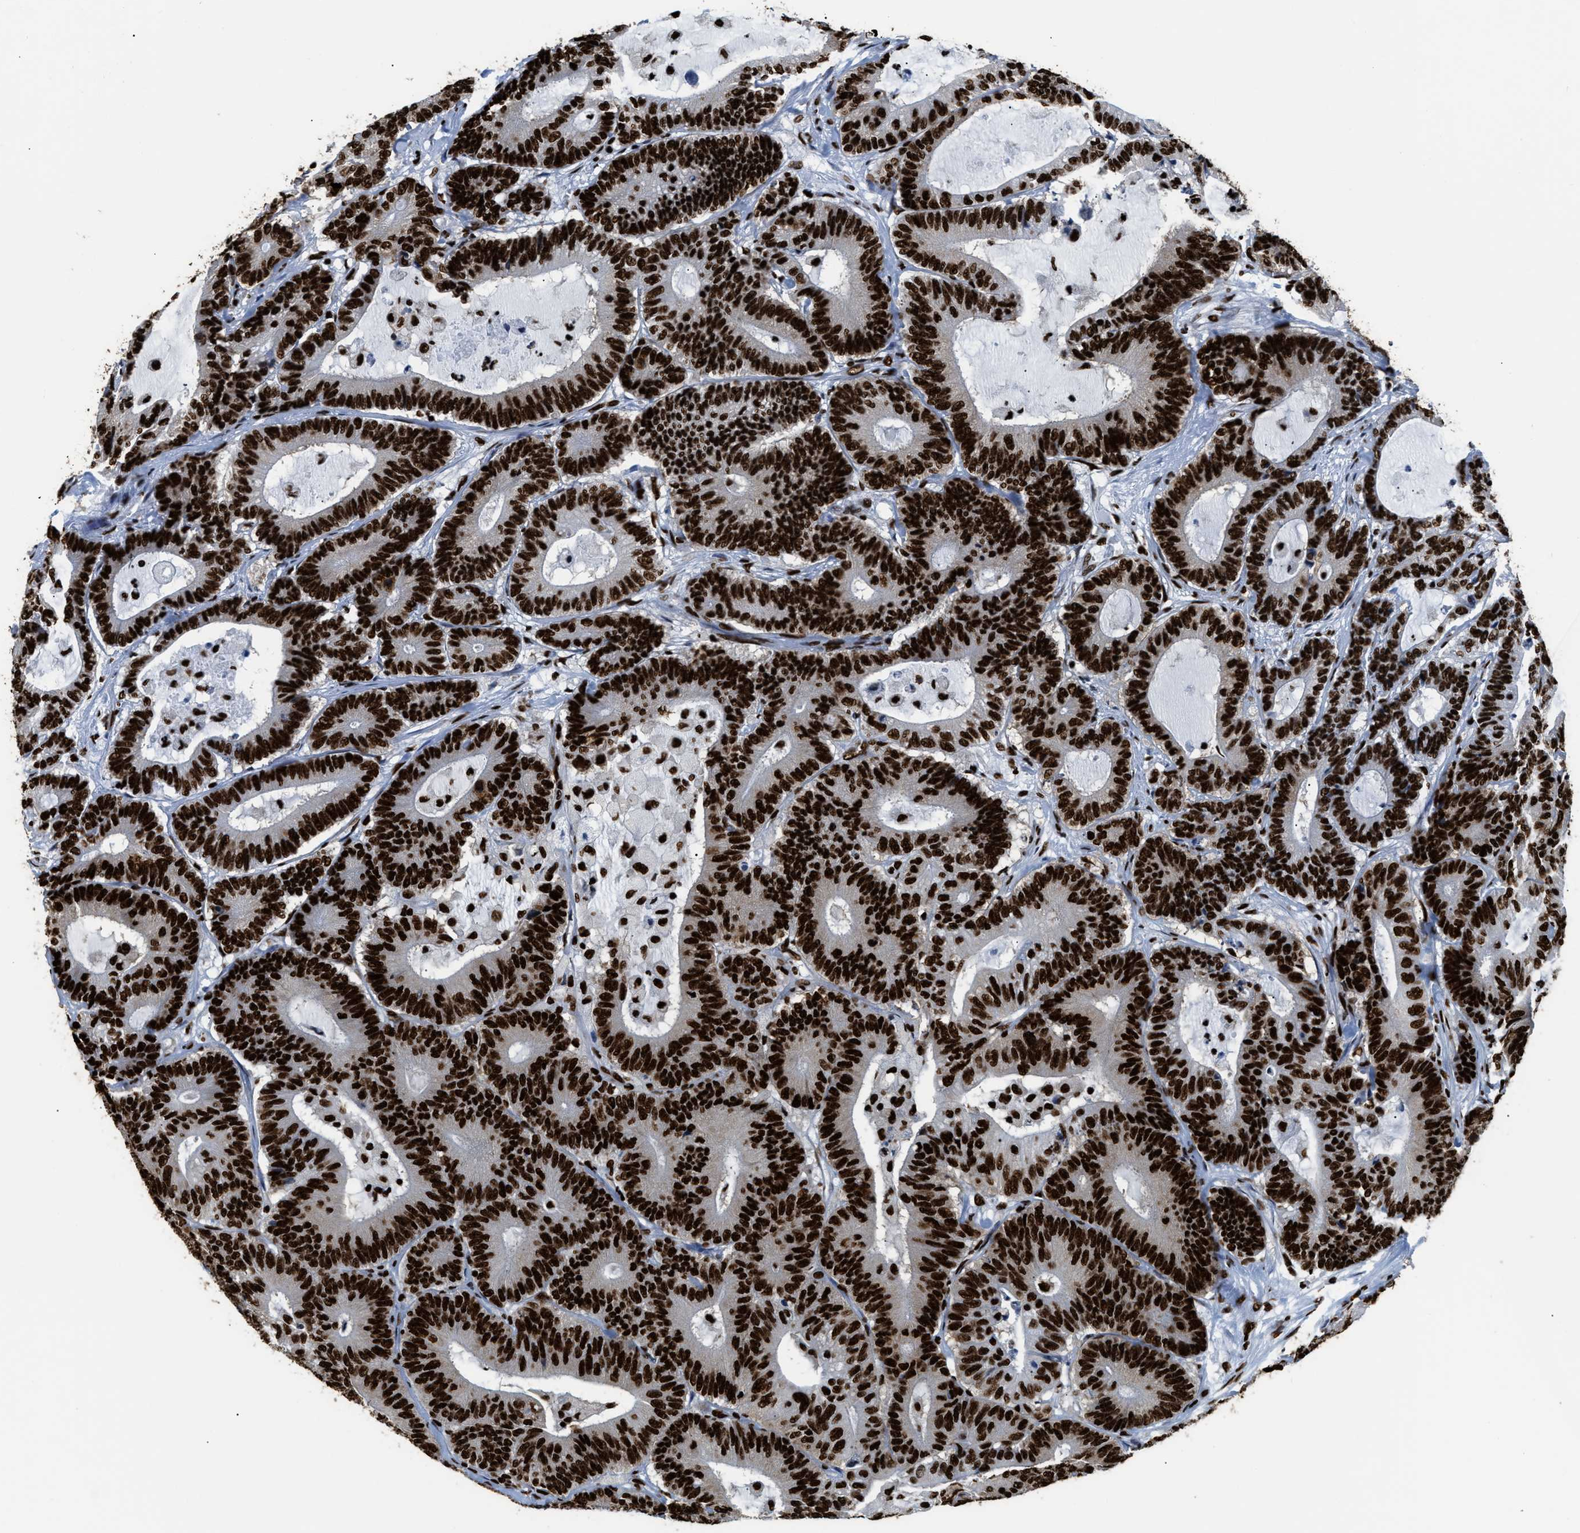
{"staining": {"intensity": "strong", "quantity": ">75%", "location": "nuclear"}, "tissue": "colorectal cancer", "cell_type": "Tumor cells", "image_type": "cancer", "snomed": [{"axis": "morphology", "description": "Adenocarcinoma, NOS"}, {"axis": "topography", "description": "Colon"}], "caption": "This is a photomicrograph of immunohistochemistry (IHC) staining of colorectal adenocarcinoma, which shows strong expression in the nuclear of tumor cells.", "gene": "HNRNPM", "patient": {"sex": "female", "age": 84}}